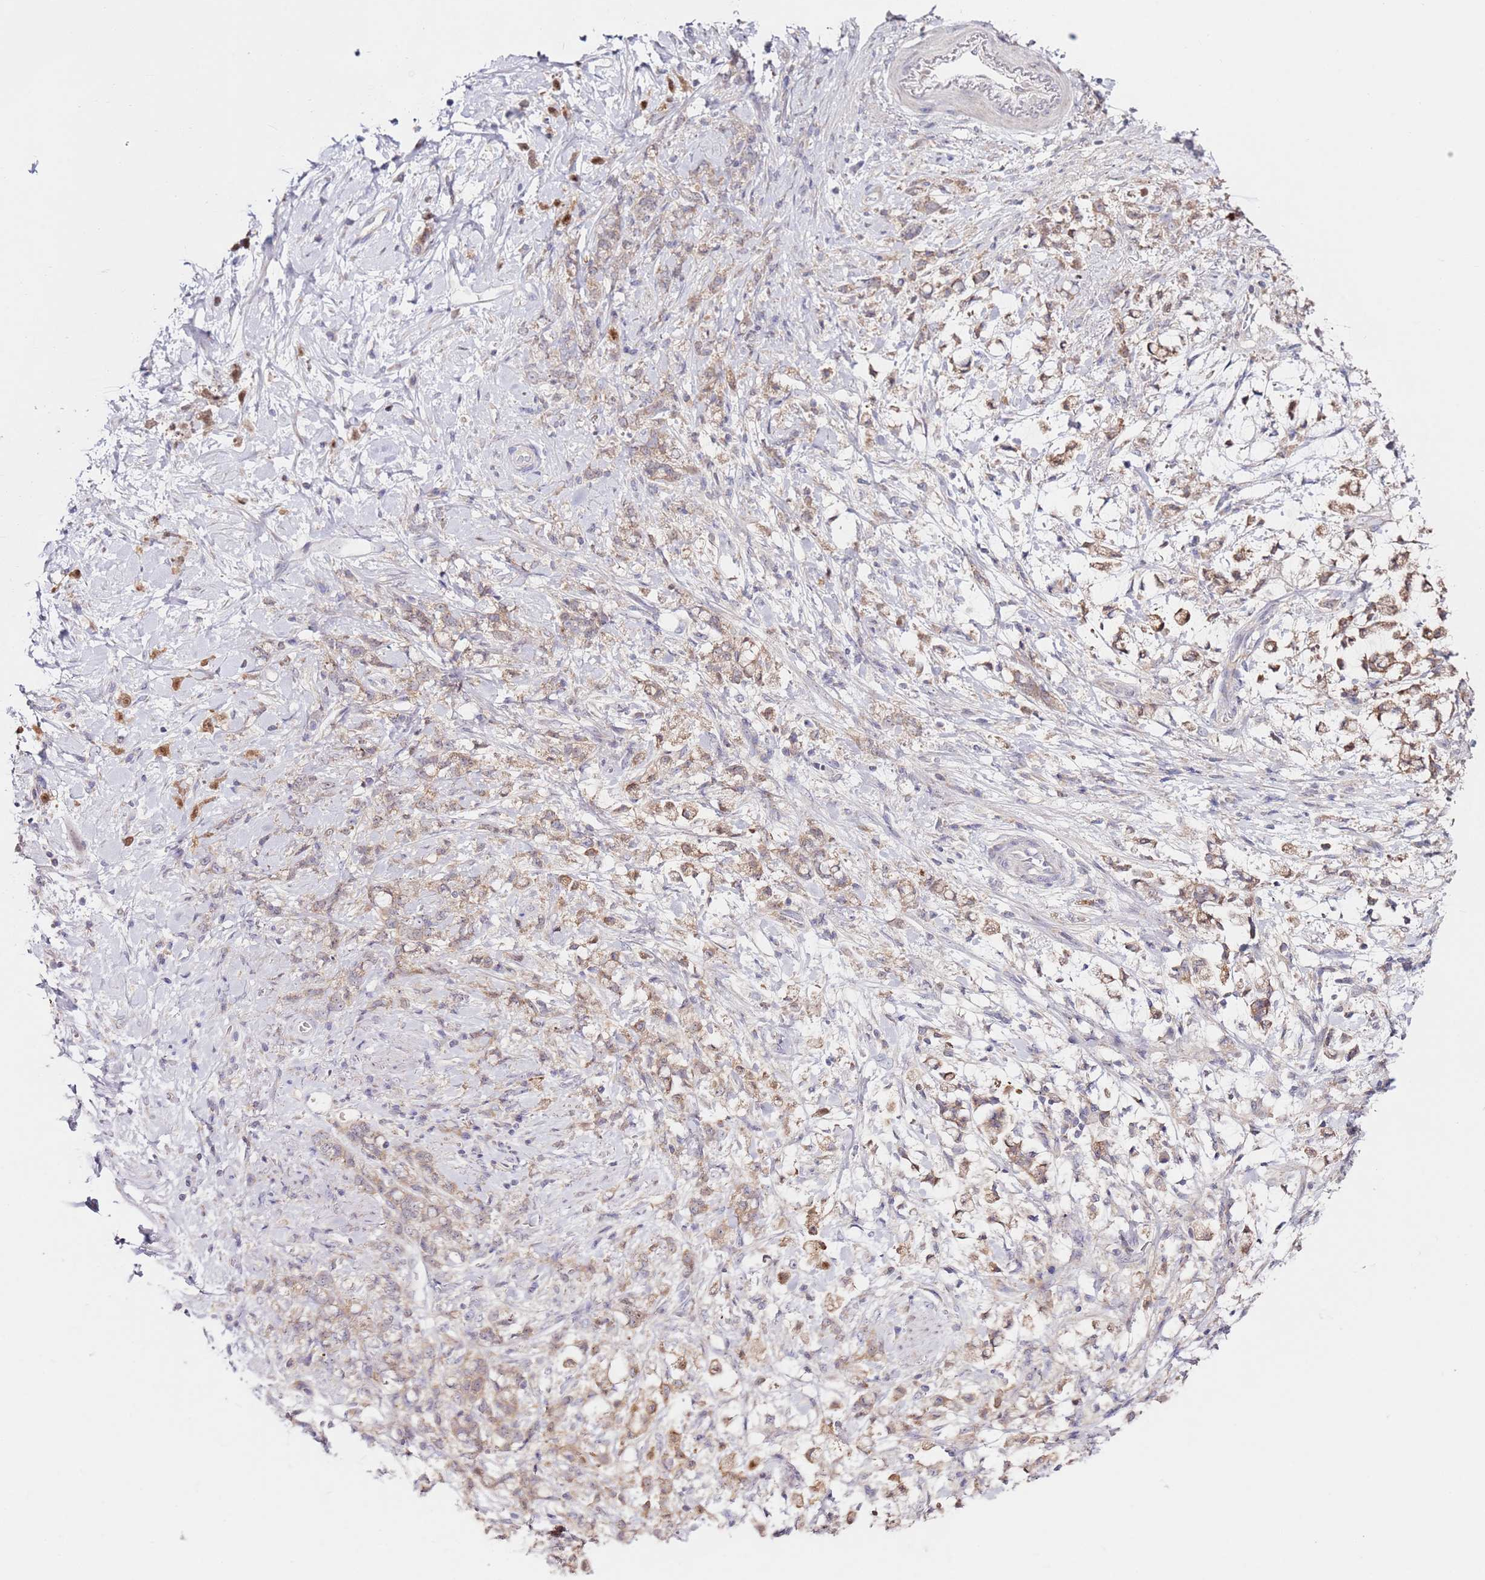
{"staining": {"intensity": "weak", "quantity": ">75%", "location": "cytoplasmic/membranous"}, "tissue": "stomach cancer", "cell_type": "Tumor cells", "image_type": "cancer", "snomed": [{"axis": "morphology", "description": "Adenocarcinoma, NOS"}, {"axis": "topography", "description": "Stomach"}], "caption": "A micrograph of human adenocarcinoma (stomach) stained for a protein exhibits weak cytoplasmic/membranous brown staining in tumor cells.", "gene": "CNOT9", "patient": {"sex": "female", "age": 60}}